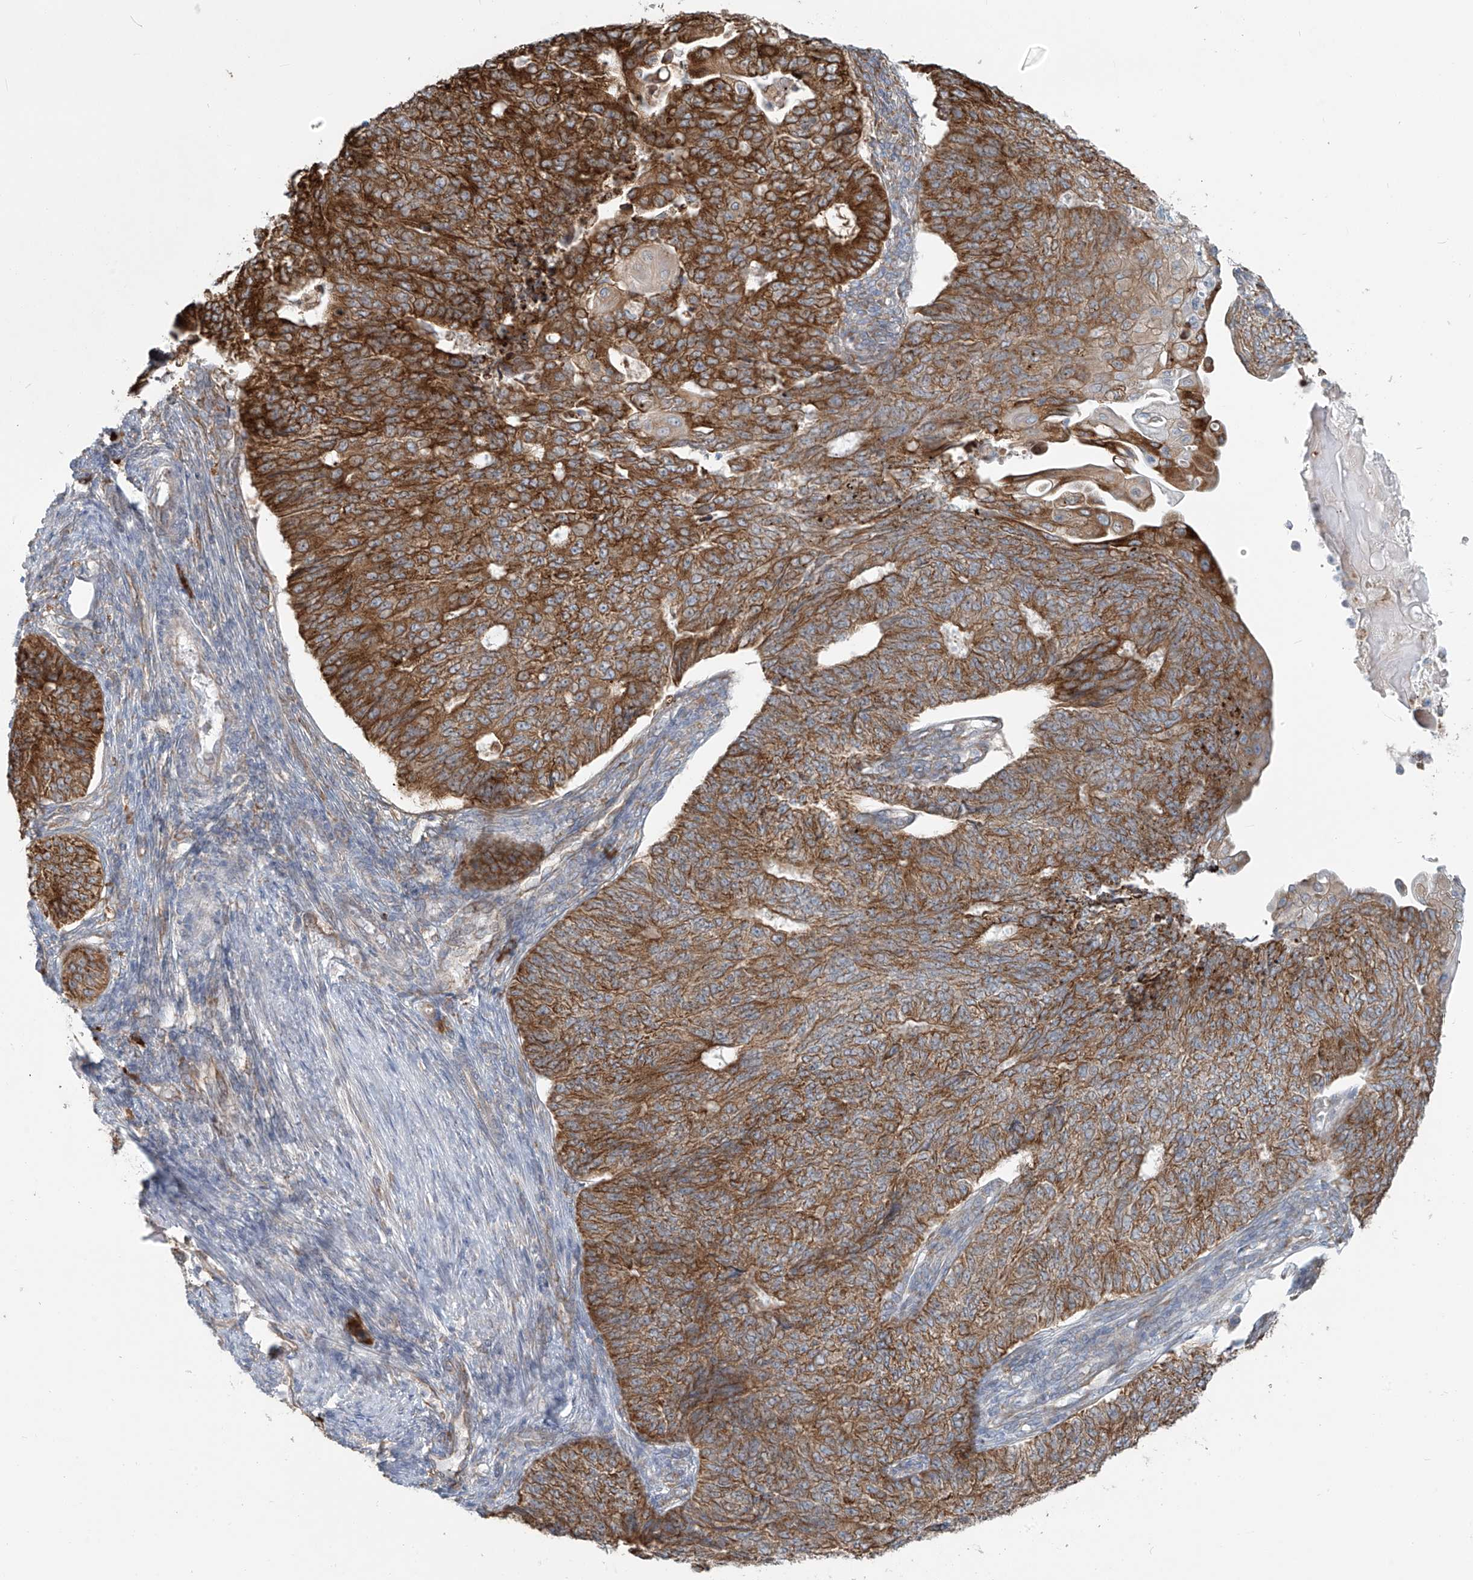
{"staining": {"intensity": "strong", "quantity": ">75%", "location": "cytoplasmic/membranous"}, "tissue": "endometrial cancer", "cell_type": "Tumor cells", "image_type": "cancer", "snomed": [{"axis": "morphology", "description": "Adenocarcinoma, NOS"}, {"axis": "topography", "description": "Endometrium"}], "caption": "The micrograph exhibits immunohistochemical staining of endometrial cancer (adenocarcinoma). There is strong cytoplasmic/membranous staining is appreciated in approximately >75% of tumor cells.", "gene": "KATNIP", "patient": {"sex": "female", "age": 32}}